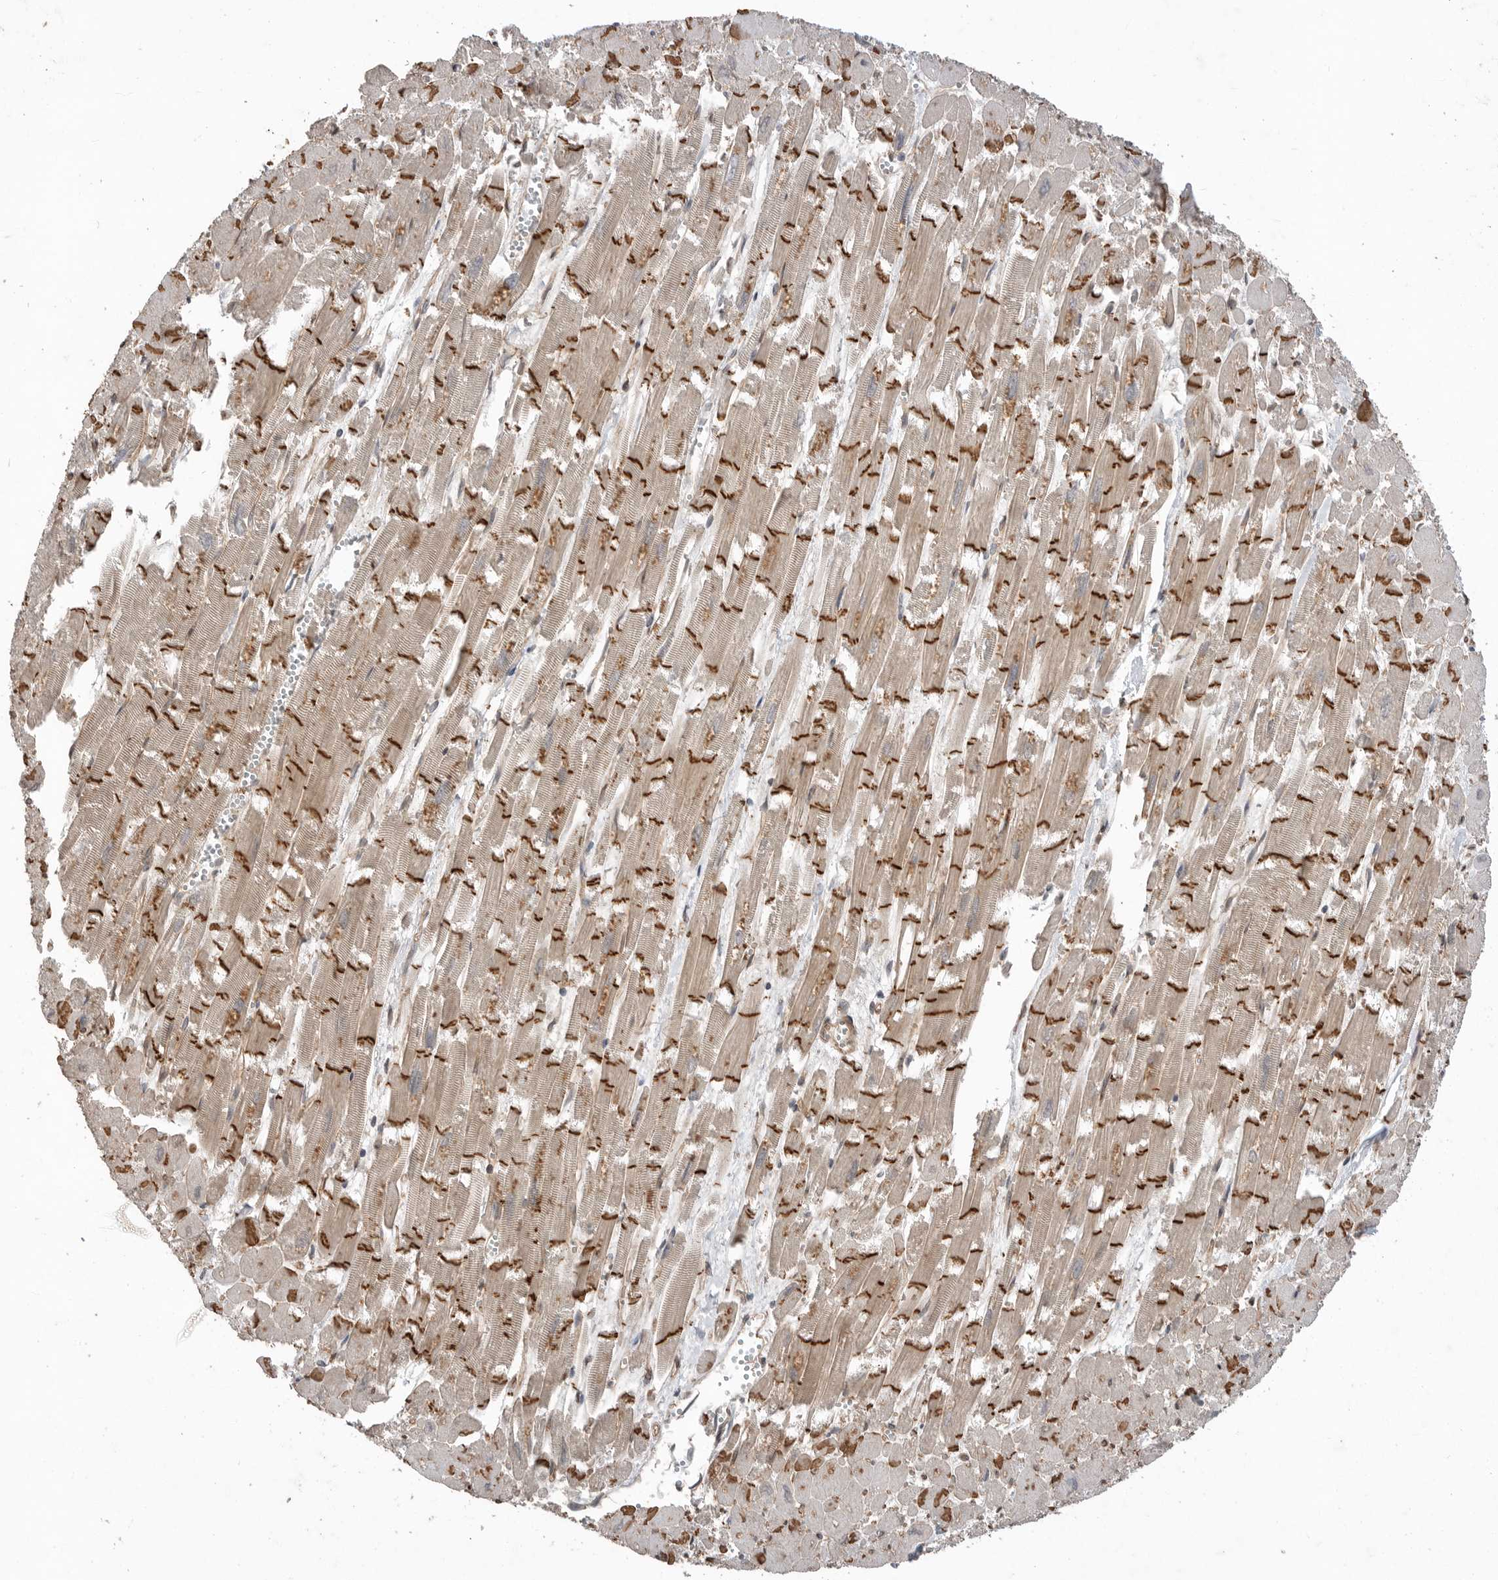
{"staining": {"intensity": "strong", "quantity": ">75%", "location": "cytoplasmic/membranous"}, "tissue": "heart muscle", "cell_type": "Cardiomyocytes", "image_type": "normal", "snomed": [{"axis": "morphology", "description": "Normal tissue, NOS"}, {"axis": "topography", "description": "Heart"}], "caption": "Immunohistochemical staining of benign heart muscle shows >75% levels of strong cytoplasmic/membranous protein staining in approximately >75% of cardiomyocytes.", "gene": "PEAK1", "patient": {"sex": "male", "age": 54}}